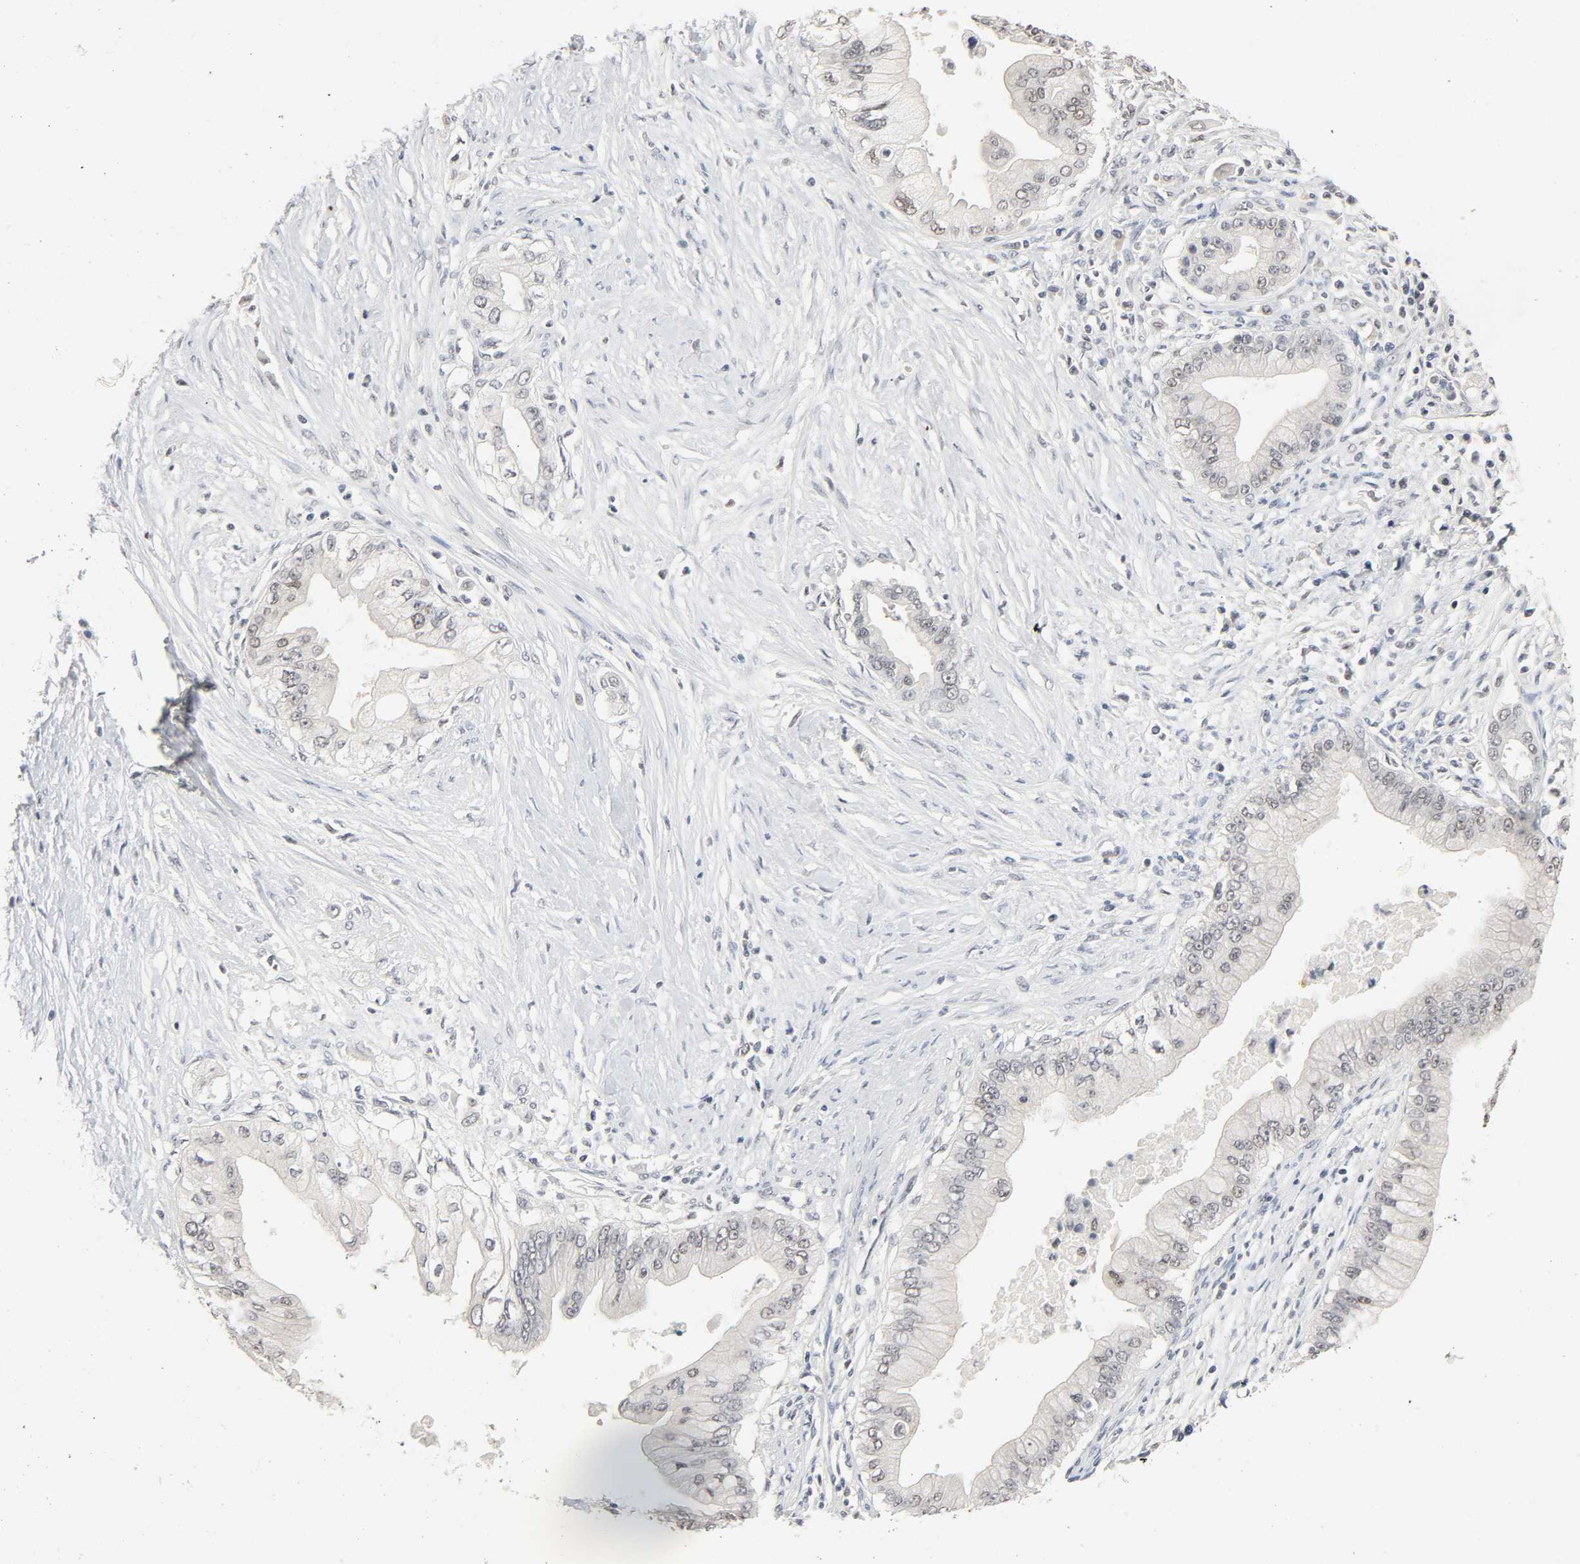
{"staining": {"intensity": "negative", "quantity": "none", "location": "none"}, "tissue": "pancreatic cancer", "cell_type": "Tumor cells", "image_type": "cancer", "snomed": [{"axis": "morphology", "description": "Adenocarcinoma, NOS"}, {"axis": "topography", "description": "Pancreas"}], "caption": "Human pancreatic cancer stained for a protein using immunohistochemistry shows no expression in tumor cells.", "gene": "MAPKAPK5", "patient": {"sex": "male", "age": 59}}